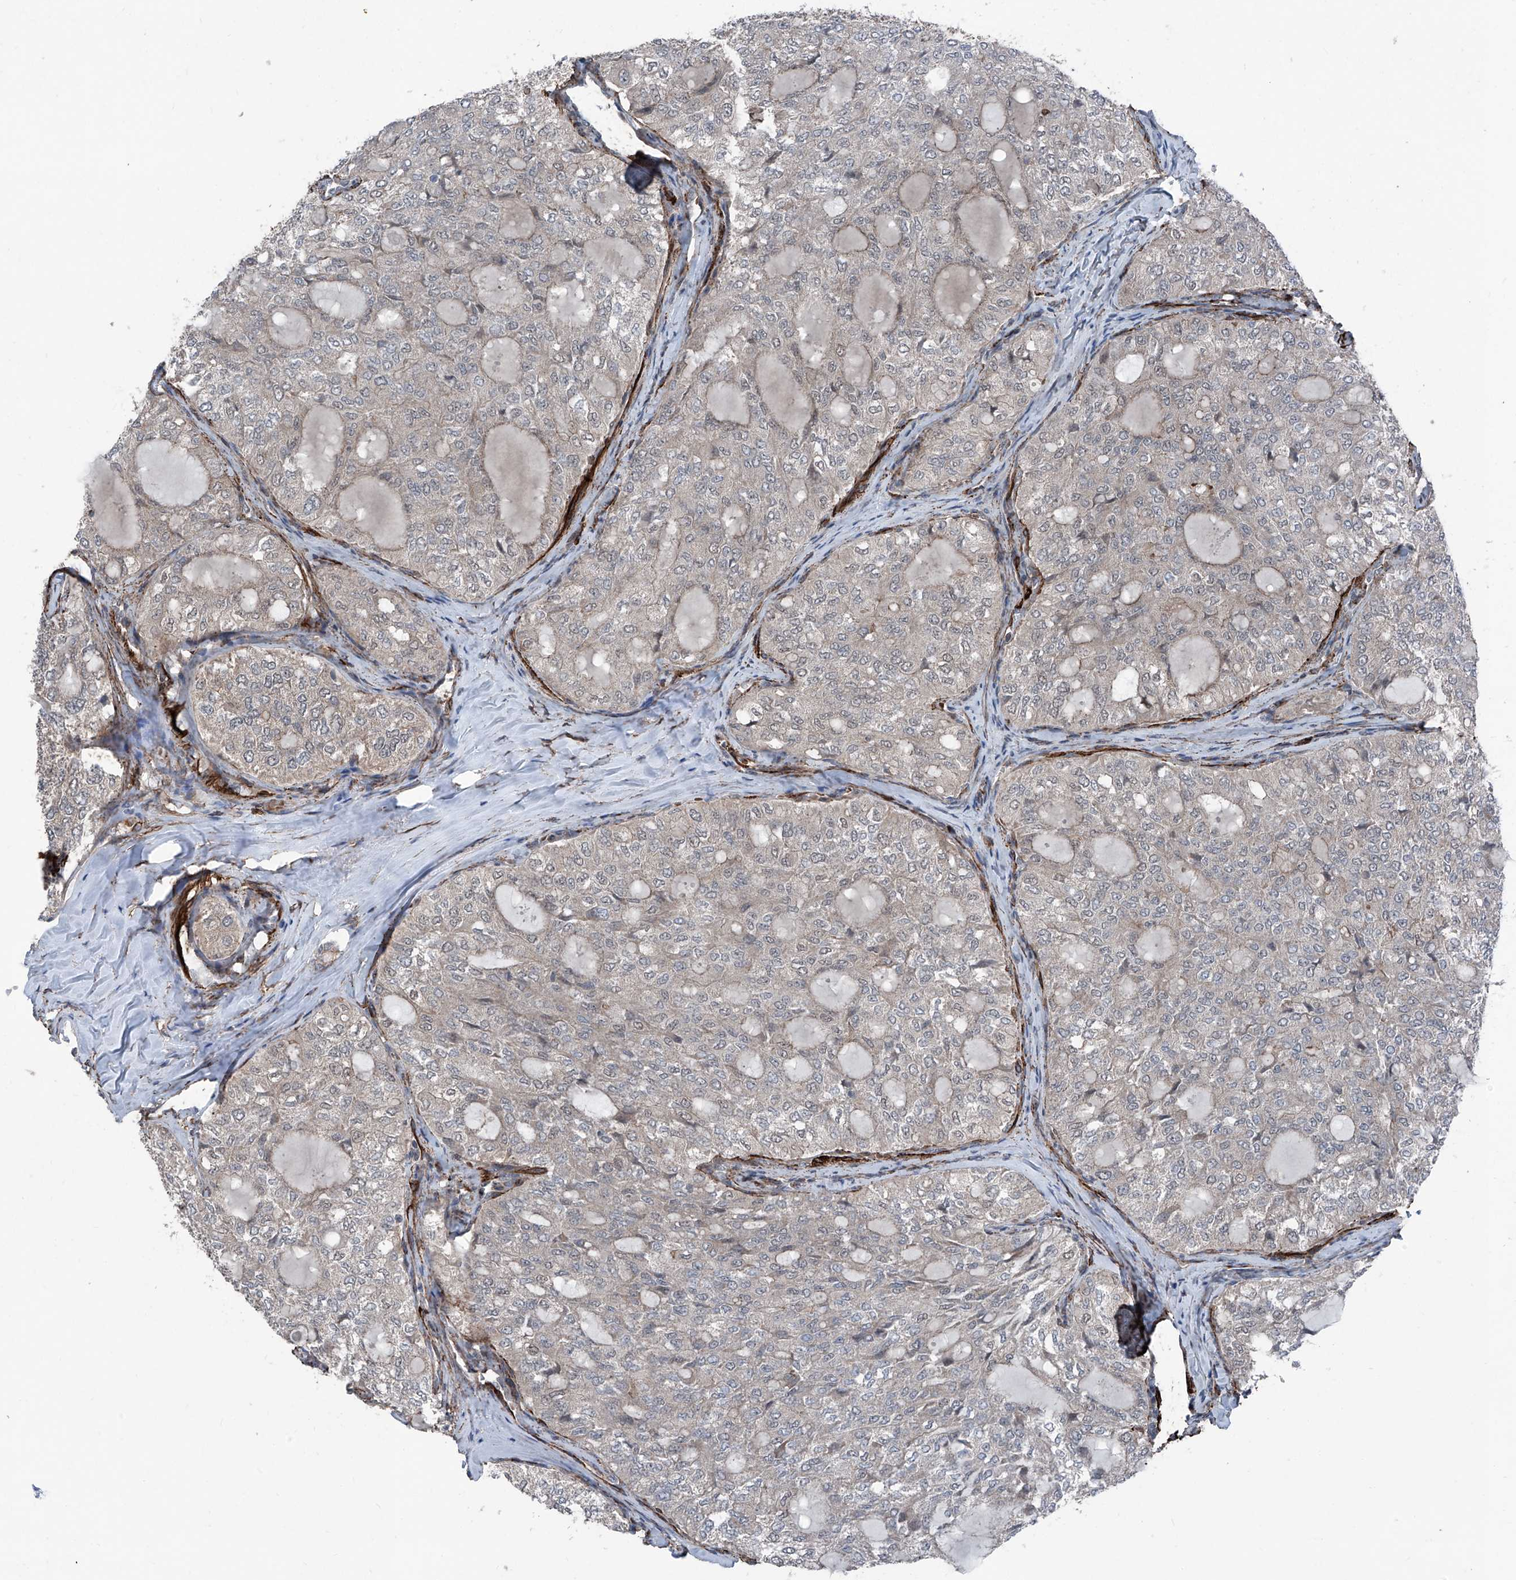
{"staining": {"intensity": "negative", "quantity": "none", "location": "none"}, "tissue": "thyroid cancer", "cell_type": "Tumor cells", "image_type": "cancer", "snomed": [{"axis": "morphology", "description": "Follicular adenoma carcinoma, NOS"}, {"axis": "topography", "description": "Thyroid gland"}], "caption": "Thyroid cancer was stained to show a protein in brown. There is no significant staining in tumor cells. The staining was performed using DAB to visualize the protein expression in brown, while the nuclei were stained in blue with hematoxylin (Magnification: 20x).", "gene": "COA7", "patient": {"sex": "male", "age": 75}}